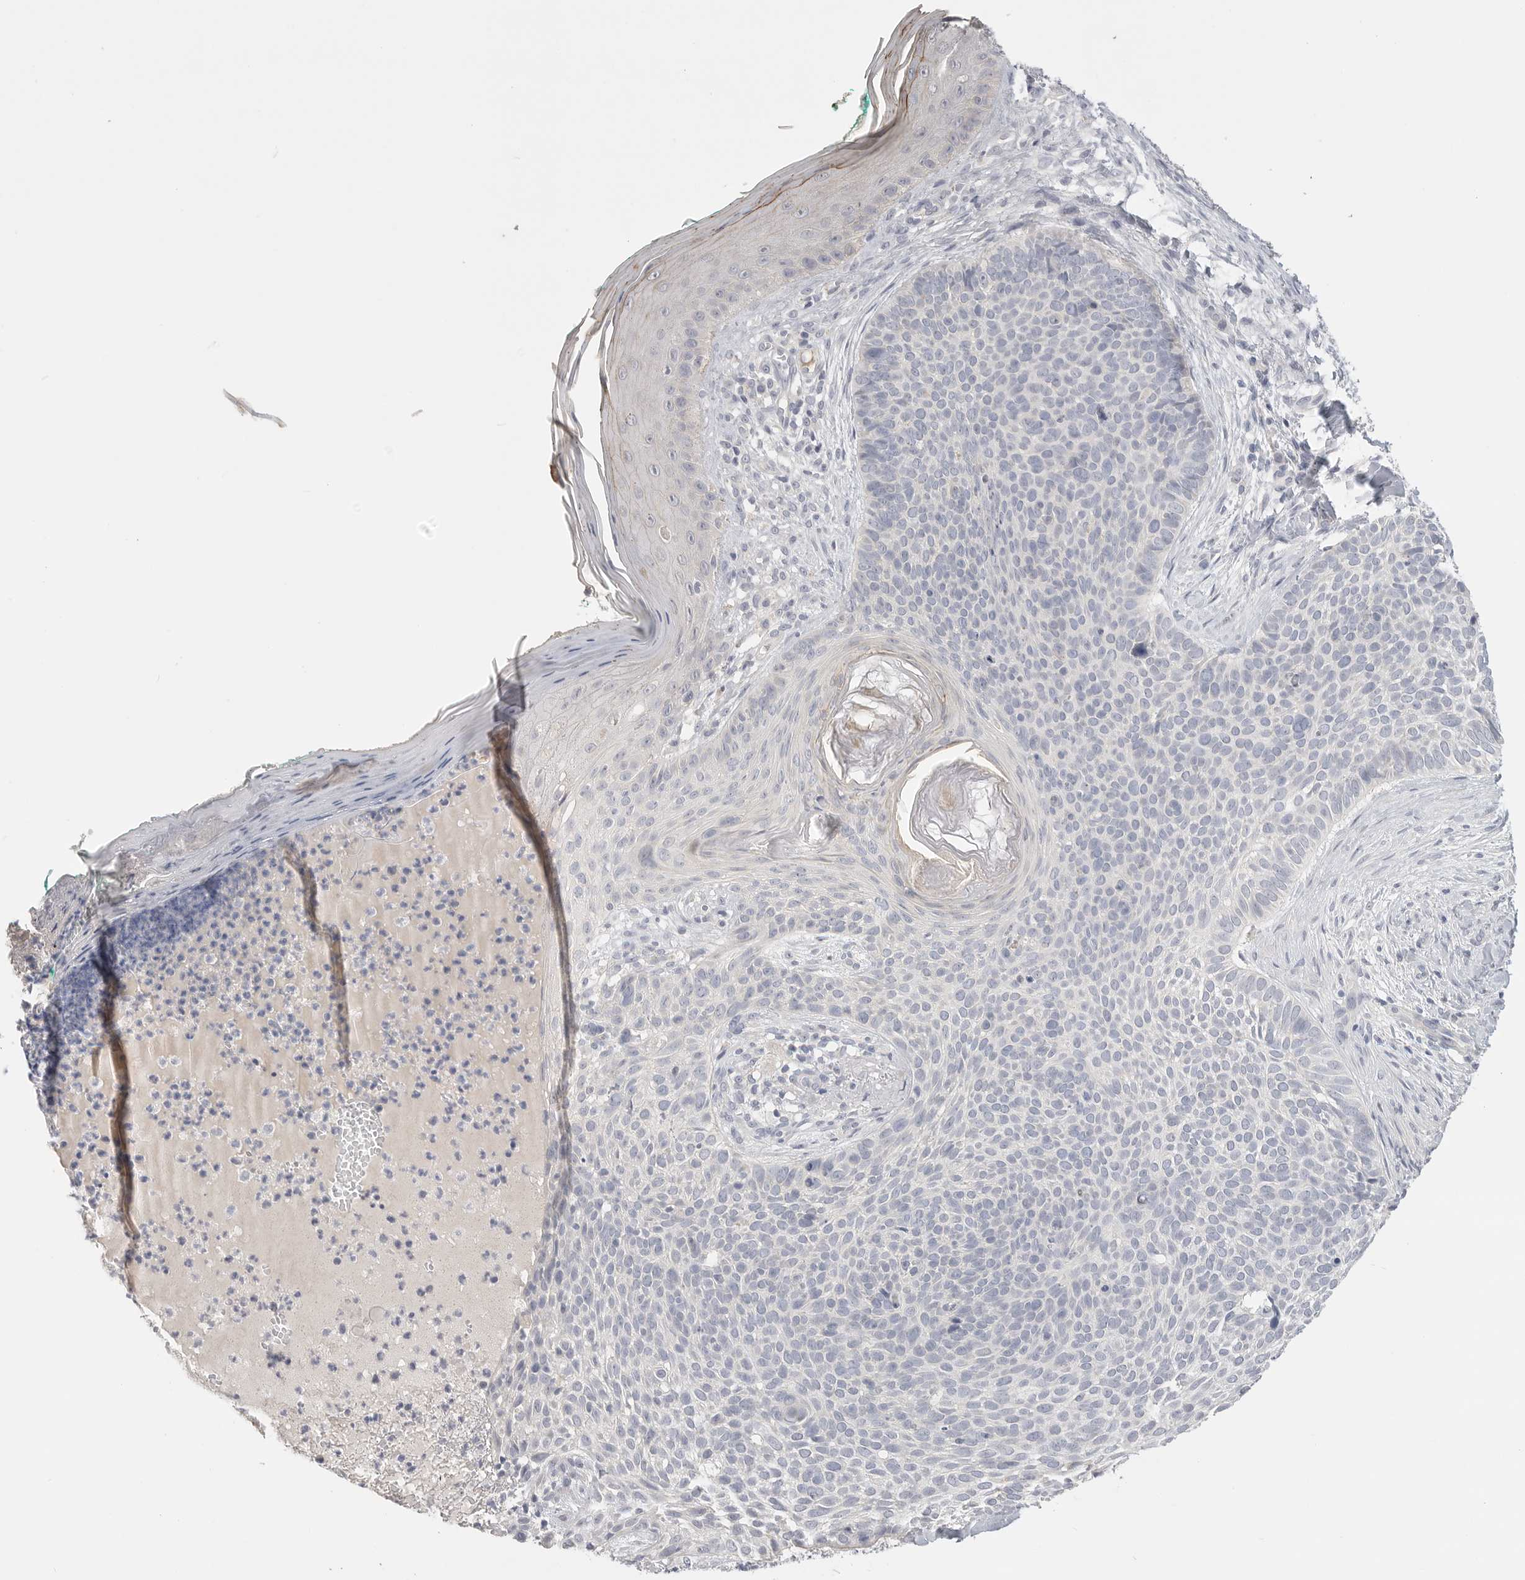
{"staining": {"intensity": "negative", "quantity": "none", "location": "none"}, "tissue": "skin cancer", "cell_type": "Tumor cells", "image_type": "cancer", "snomed": [{"axis": "morphology", "description": "Normal tissue, NOS"}, {"axis": "morphology", "description": "Basal cell carcinoma"}, {"axis": "topography", "description": "Skin"}], "caption": "Immunohistochemistry (IHC) image of neoplastic tissue: human basal cell carcinoma (skin) stained with DAB (3,3'-diaminobenzidine) exhibits no significant protein expression in tumor cells. Brightfield microscopy of IHC stained with DAB (3,3'-diaminobenzidine) (brown) and hematoxylin (blue), captured at high magnification.", "gene": "FBN2", "patient": {"sex": "male", "age": 67}}